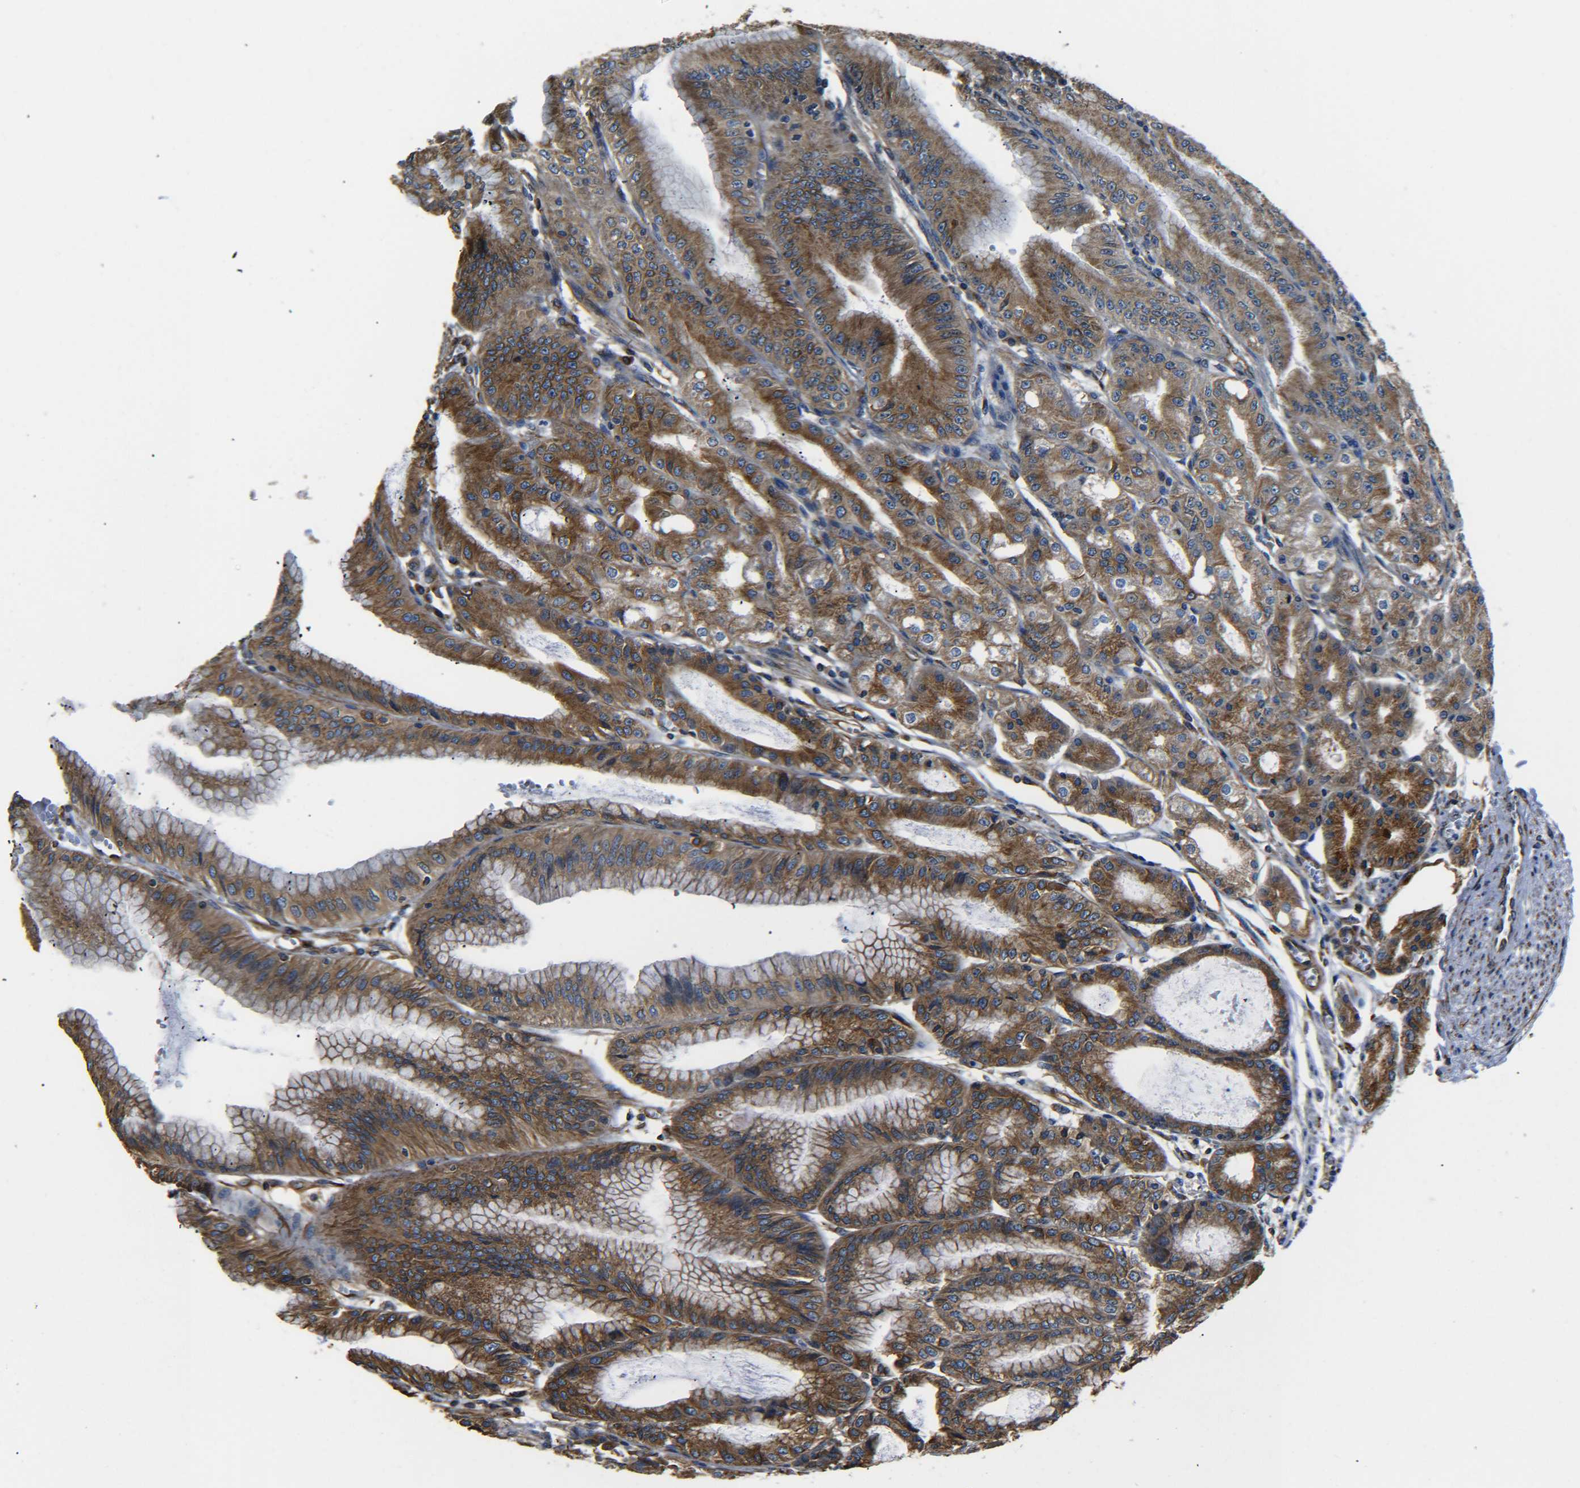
{"staining": {"intensity": "moderate", "quantity": ">75%", "location": "cytoplasmic/membranous"}, "tissue": "stomach", "cell_type": "Glandular cells", "image_type": "normal", "snomed": [{"axis": "morphology", "description": "Normal tissue, NOS"}, {"axis": "topography", "description": "Stomach, lower"}], "caption": "Moderate cytoplasmic/membranous staining is identified in approximately >75% of glandular cells in unremarkable stomach. Nuclei are stained in blue.", "gene": "TUBB", "patient": {"sex": "male", "age": 71}}